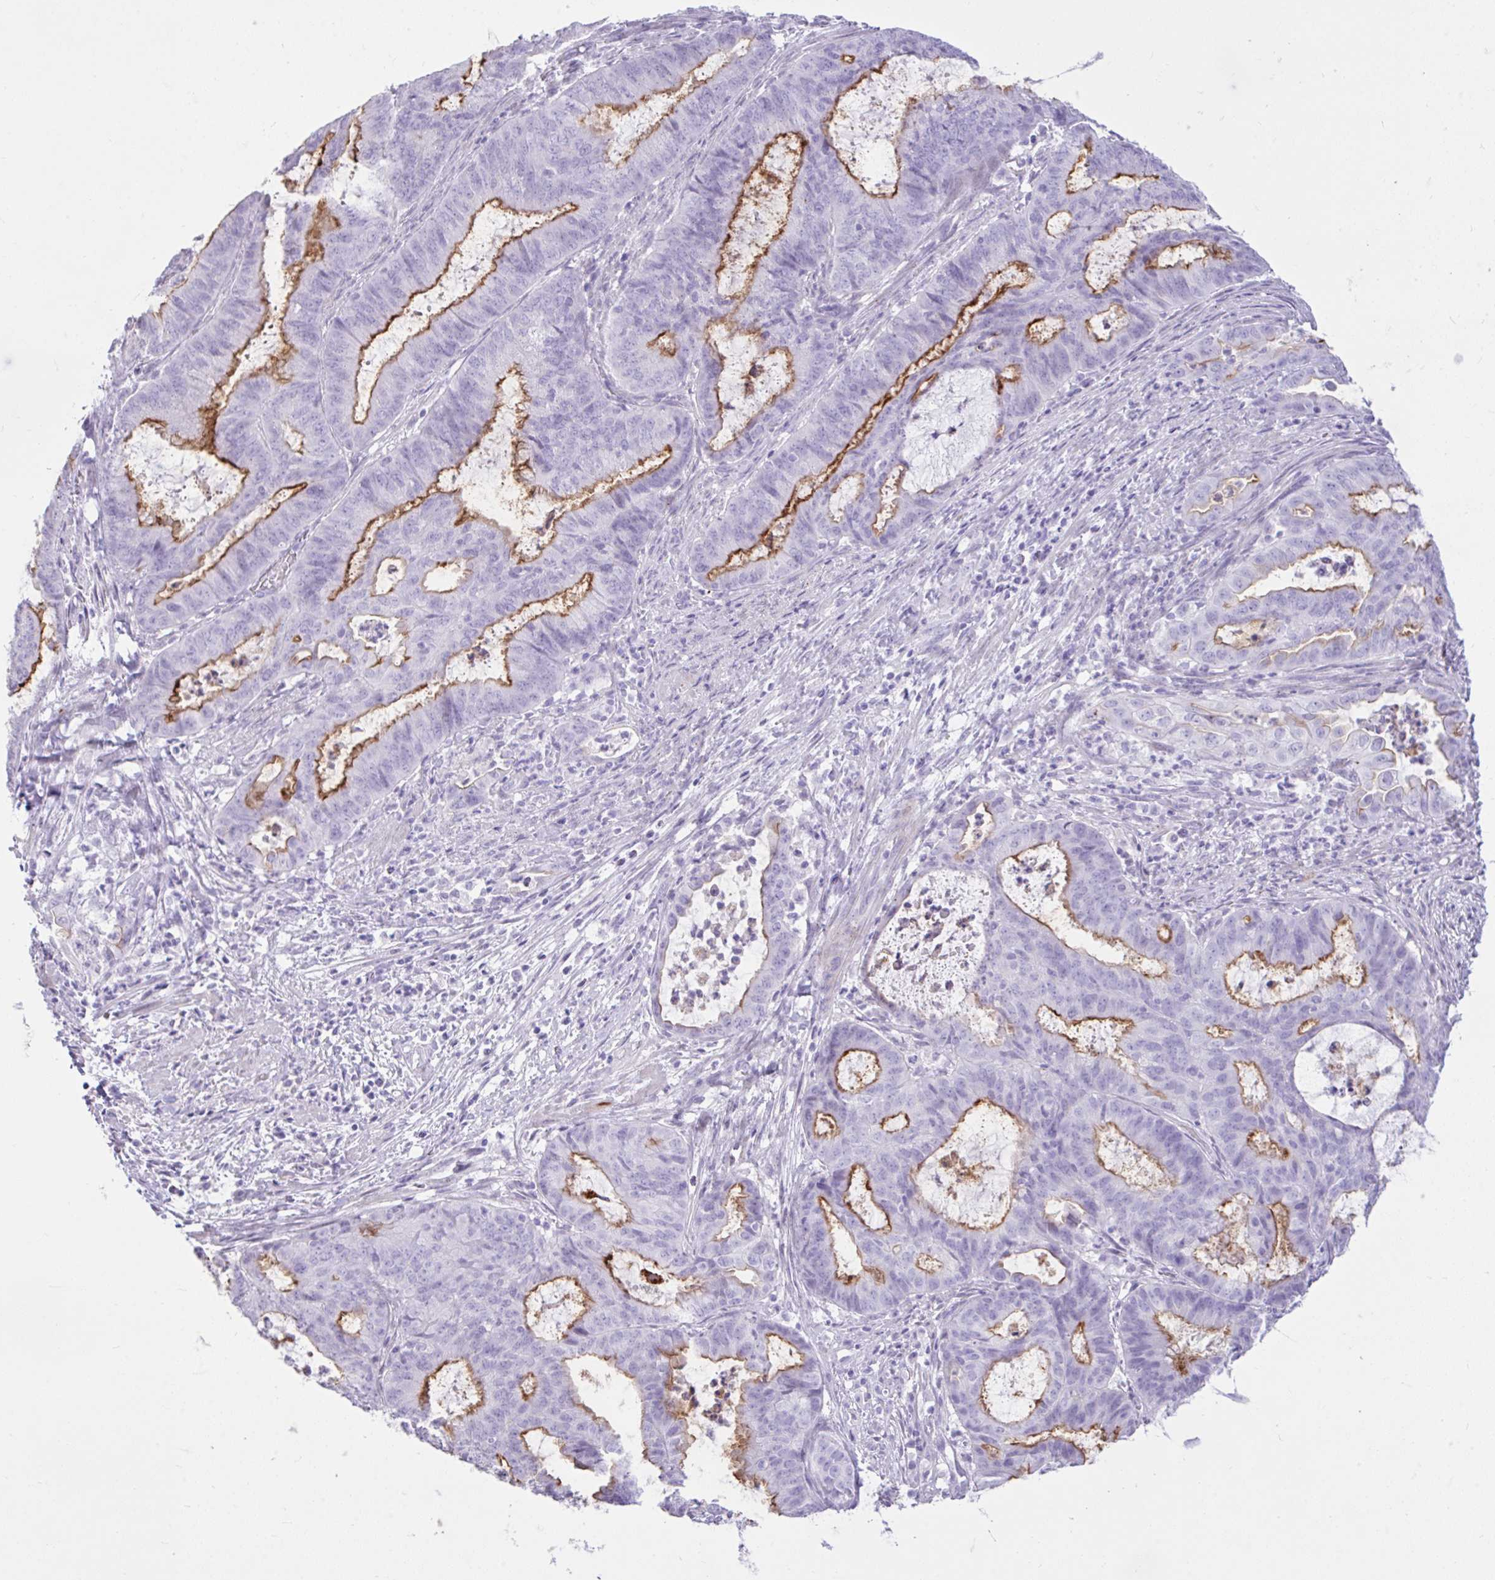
{"staining": {"intensity": "strong", "quantity": "25%-75%", "location": "cytoplasmic/membranous"}, "tissue": "endometrial cancer", "cell_type": "Tumor cells", "image_type": "cancer", "snomed": [{"axis": "morphology", "description": "Adenocarcinoma, NOS"}, {"axis": "topography", "description": "Endometrium"}], "caption": "Endometrial cancer stained with DAB (3,3'-diaminobenzidine) immunohistochemistry (IHC) reveals high levels of strong cytoplasmic/membranous positivity in approximately 25%-75% of tumor cells.", "gene": "REEP1", "patient": {"sex": "female", "age": 51}}